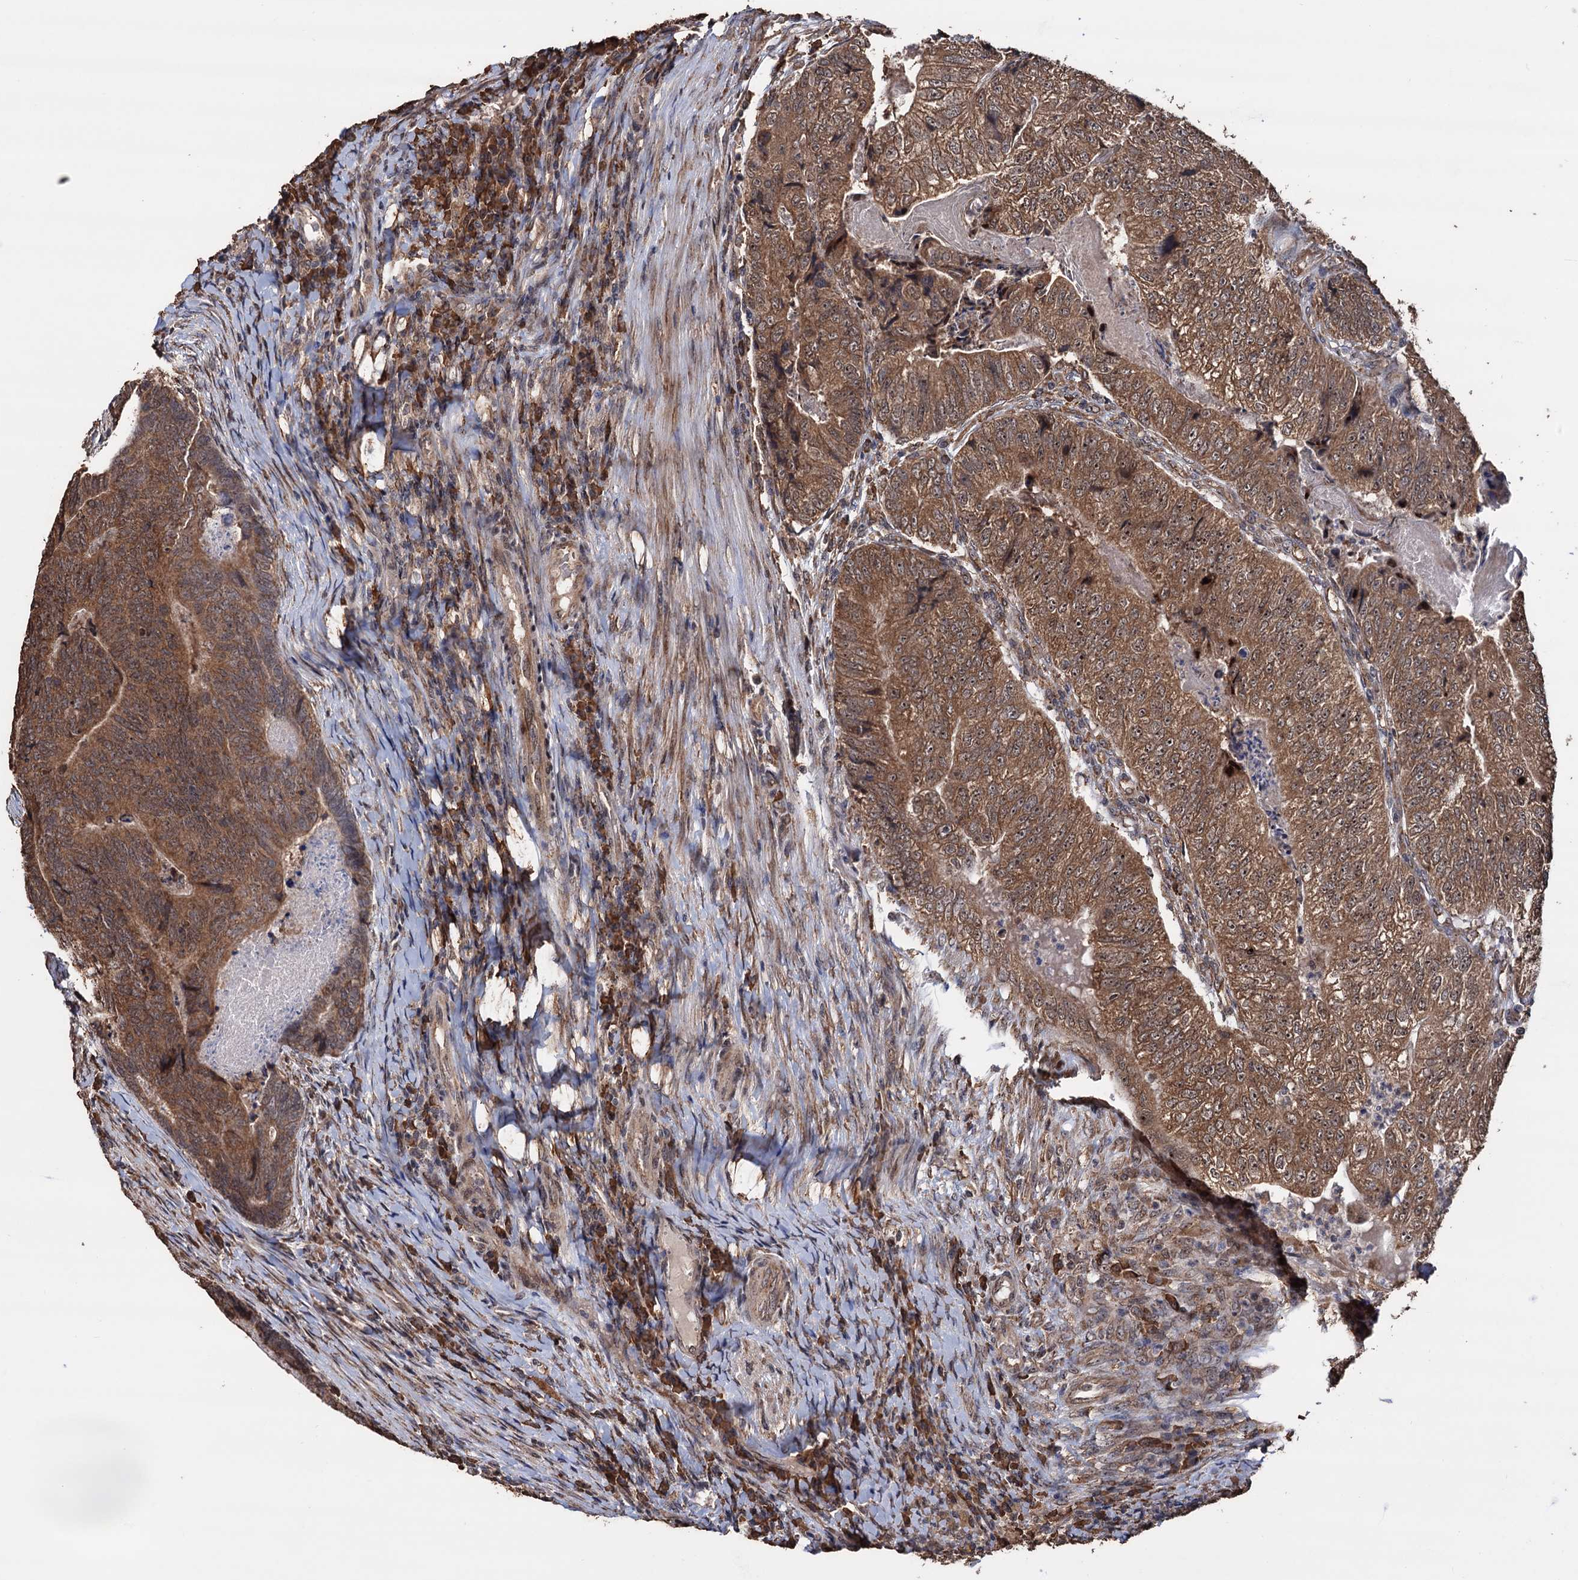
{"staining": {"intensity": "moderate", "quantity": ">75%", "location": "cytoplasmic/membranous"}, "tissue": "colorectal cancer", "cell_type": "Tumor cells", "image_type": "cancer", "snomed": [{"axis": "morphology", "description": "Adenocarcinoma, NOS"}, {"axis": "topography", "description": "Colon"}], "caption": "Colorectal adenocarcinoma tissue shows moderate cytoplasmic/membranous positivity in approximately >75% of tumor cells, visualized by immunohistochemistry. Nuclei are stained in blue.", "gene": "TBC1D12", "patient": {"sex": "female", "age": 67}}